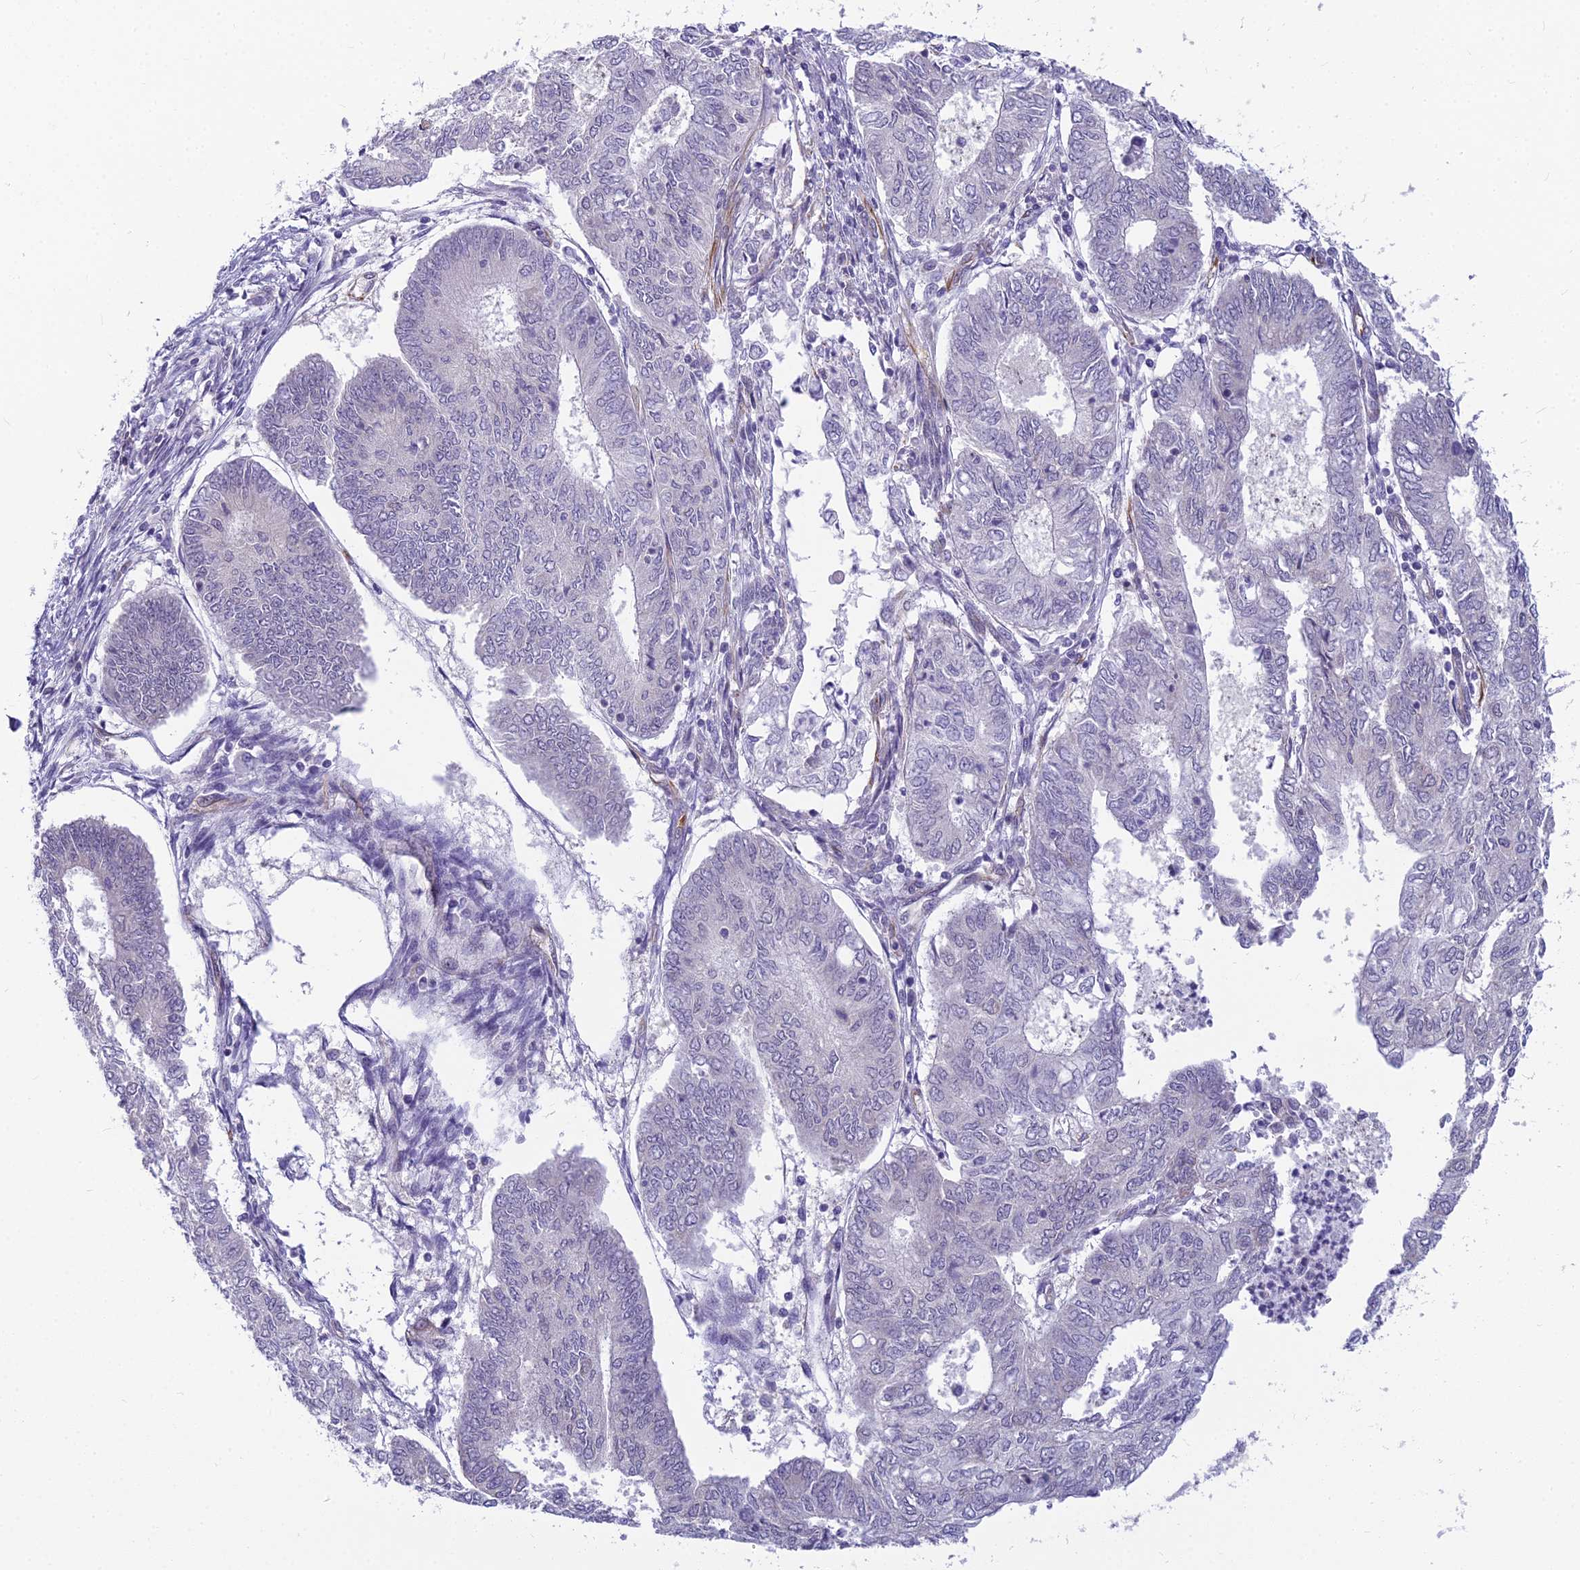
{"staining": {"intensity": "negative", "quantity": "none", "location": "none"}, "tissue": "endometrial cancer", "cell_type": "Tumor cells", "image_type": "cancer", "snomed": [{"axis": "morphology", "description": "Adenocarcinoma, NOS"}, {"axis": "topography", "description": "Endometrium"}], "caption": "Immunohistochemistry (IHC) of human endometrial cancer displays no expression in tumor cells. (DAB (3,3'-diaminobenzidine) immunohistochemistry visualized using brightfield microscopy, high magnification).", "gene": "RGL3", "patient": {"sex": "female", "age": 68}}